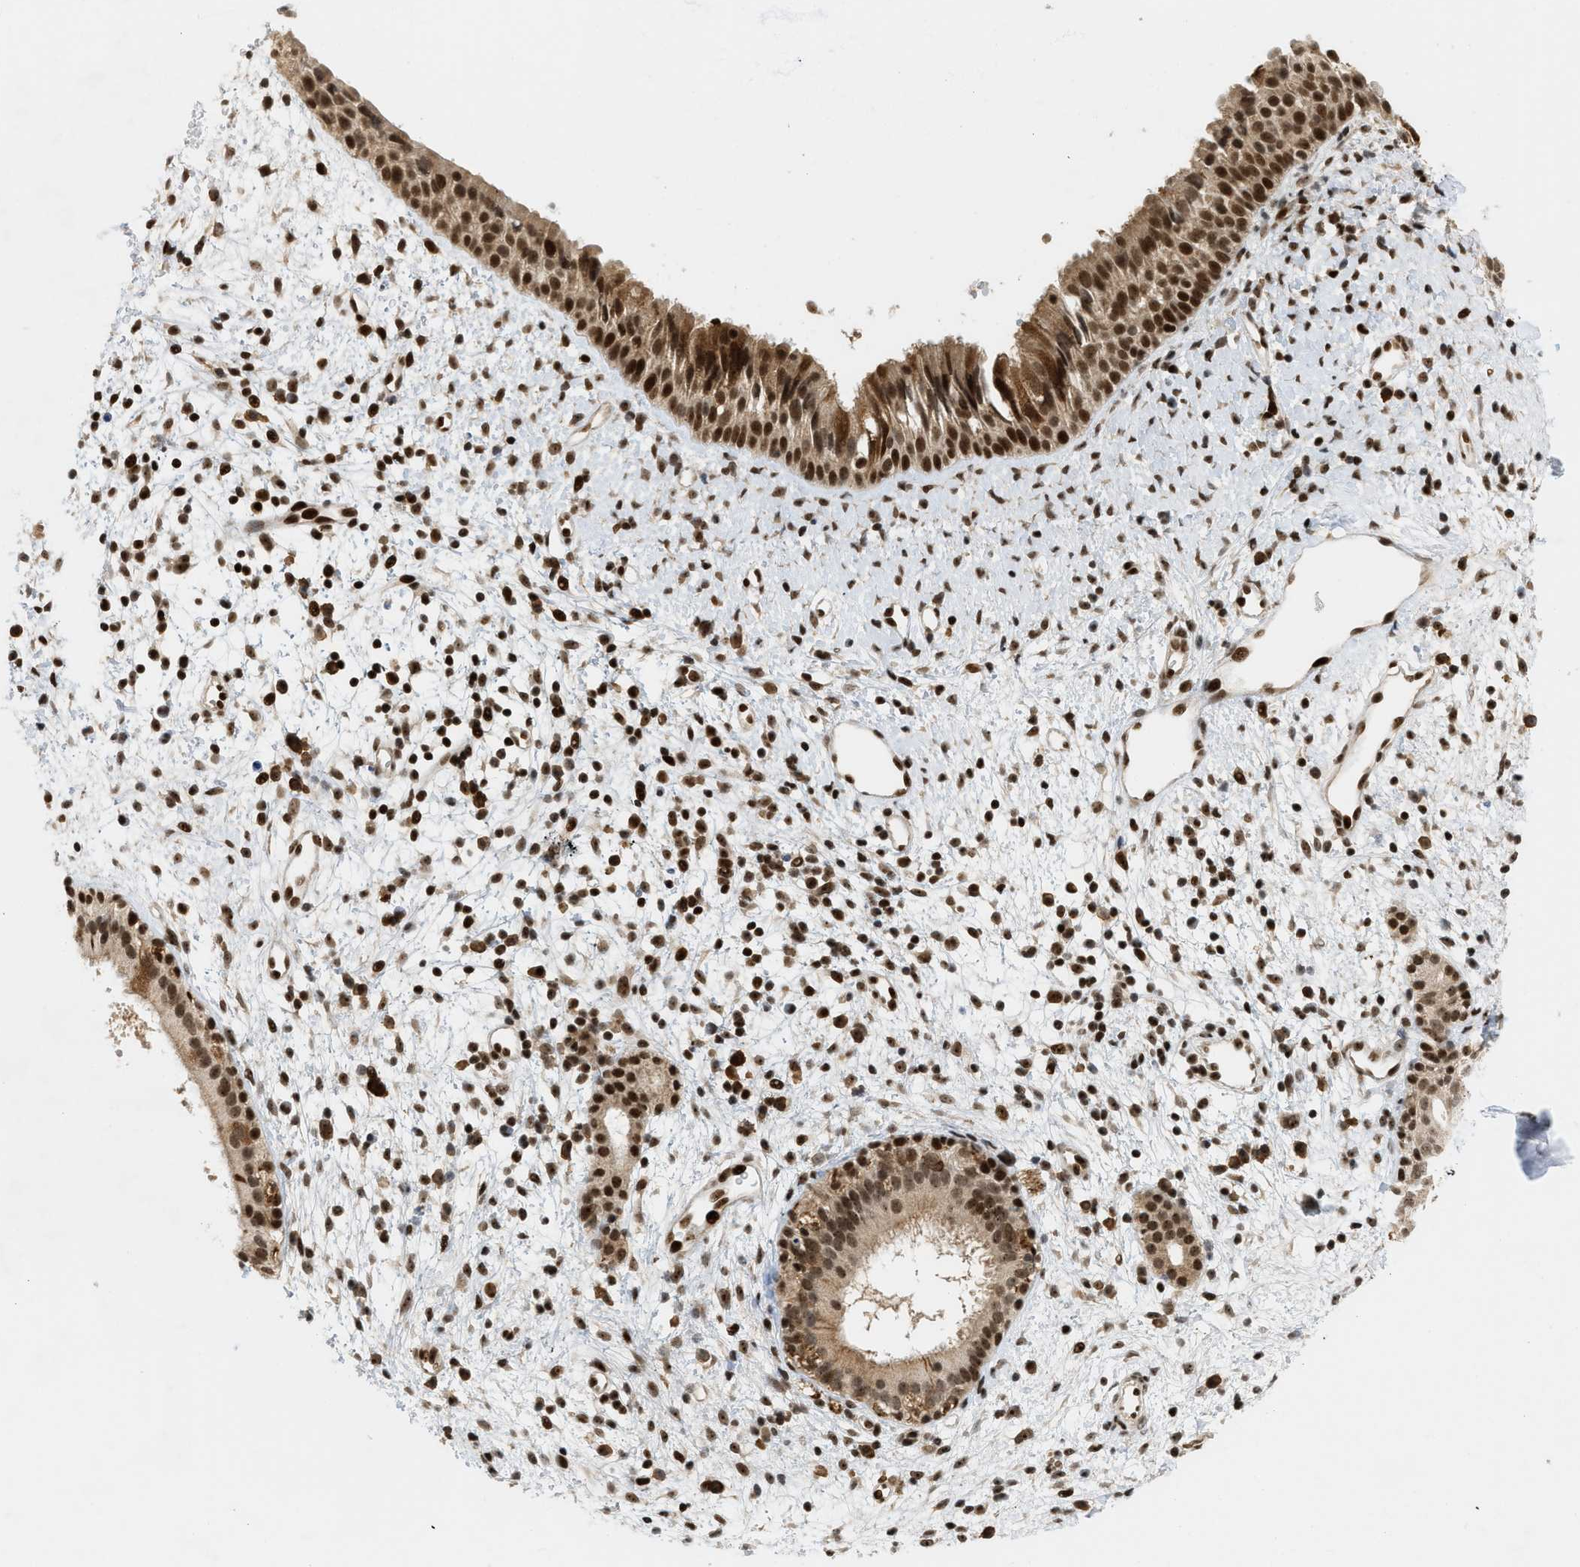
{"staining": {"intensity": "strong", "quantity": ">75%", "location": "cytoplasmic/membranous,nuclear"}, "tissue": "nasopharynx", "cell_type": "Respiratory epithelial cells", "image_type": "normal", "snomed": [{"axis": "morphology", "description": "Normal tissue, NOS"}, {"axis": "topography", "description": "Nasopharynx"}], "caption": "Immunohistochemical staining of benign nasopharynx reveals strong cytoplasmic/membranous,nuclear protein expression in approximately >75% of respiratory epithelial cells.", "gene": "ZNF22", "patient": {"sex": "male", "age": 22}}